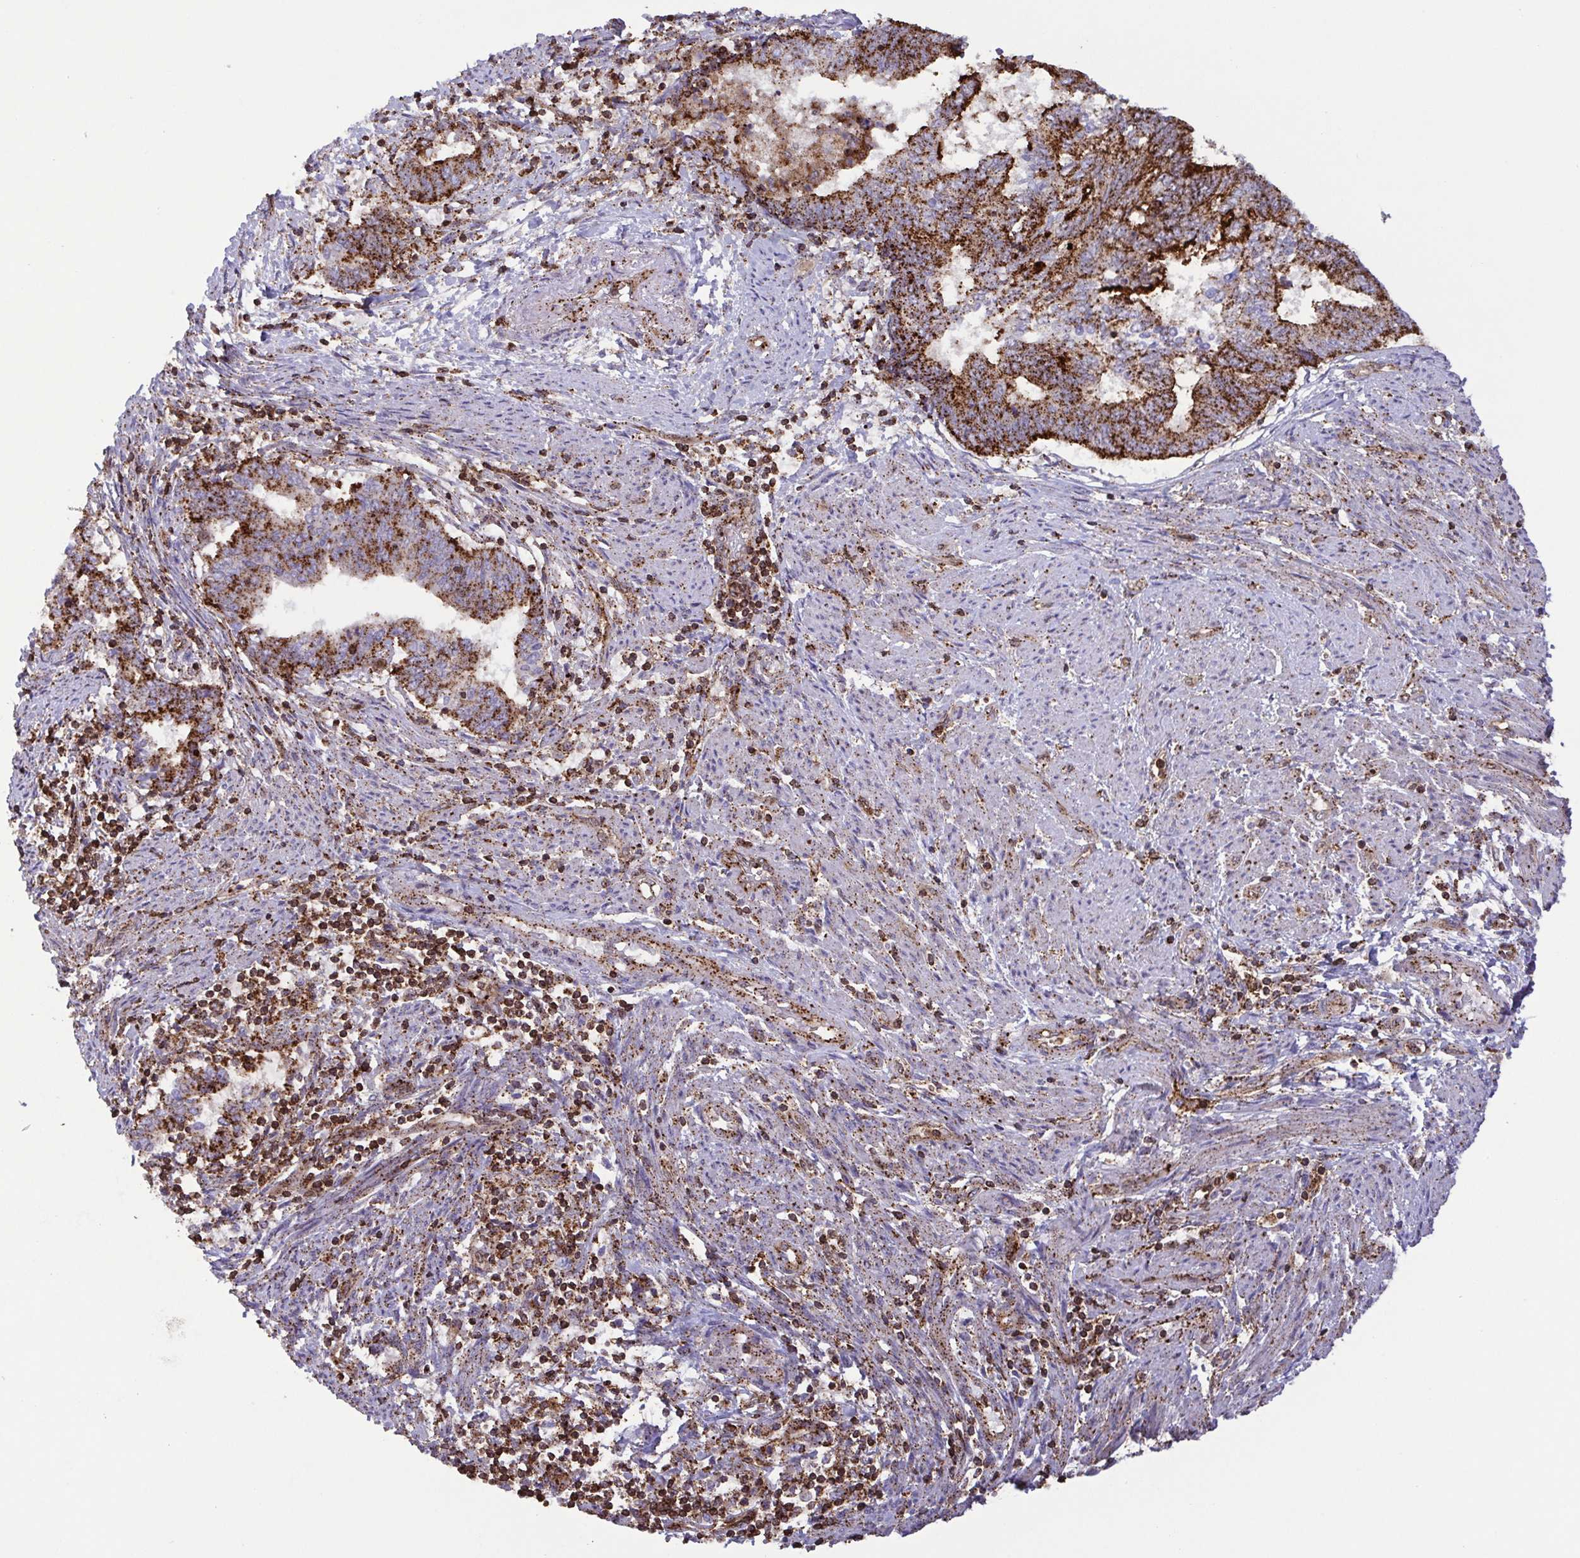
{"staining": {"intensity": "strong", "quantity": ">75%", "location": "cytoplasmic/membranous"}, "tissue": "endometrial cancer", "cell_type": "Tumor cells", "image_type": "cancer", "snomed": [{"axis": "morphology", "description": "Adenocarcinoma, NOS"}, {"axis": "topography", "description": "Endometrium"}], "caption": "High-magnification brightfield microscopy of endometrial adenocarcinoma stained with DAB (3,3'-diaminobenzidine) (brown) and counterstained with hematoxylin (blue). tumor cells exhibit strong cytoplasmic/membranous expression is identified in approximately>75% of cells.", "gene": "CHMP1B", "patient": {"sex": "female", "age": 65}}